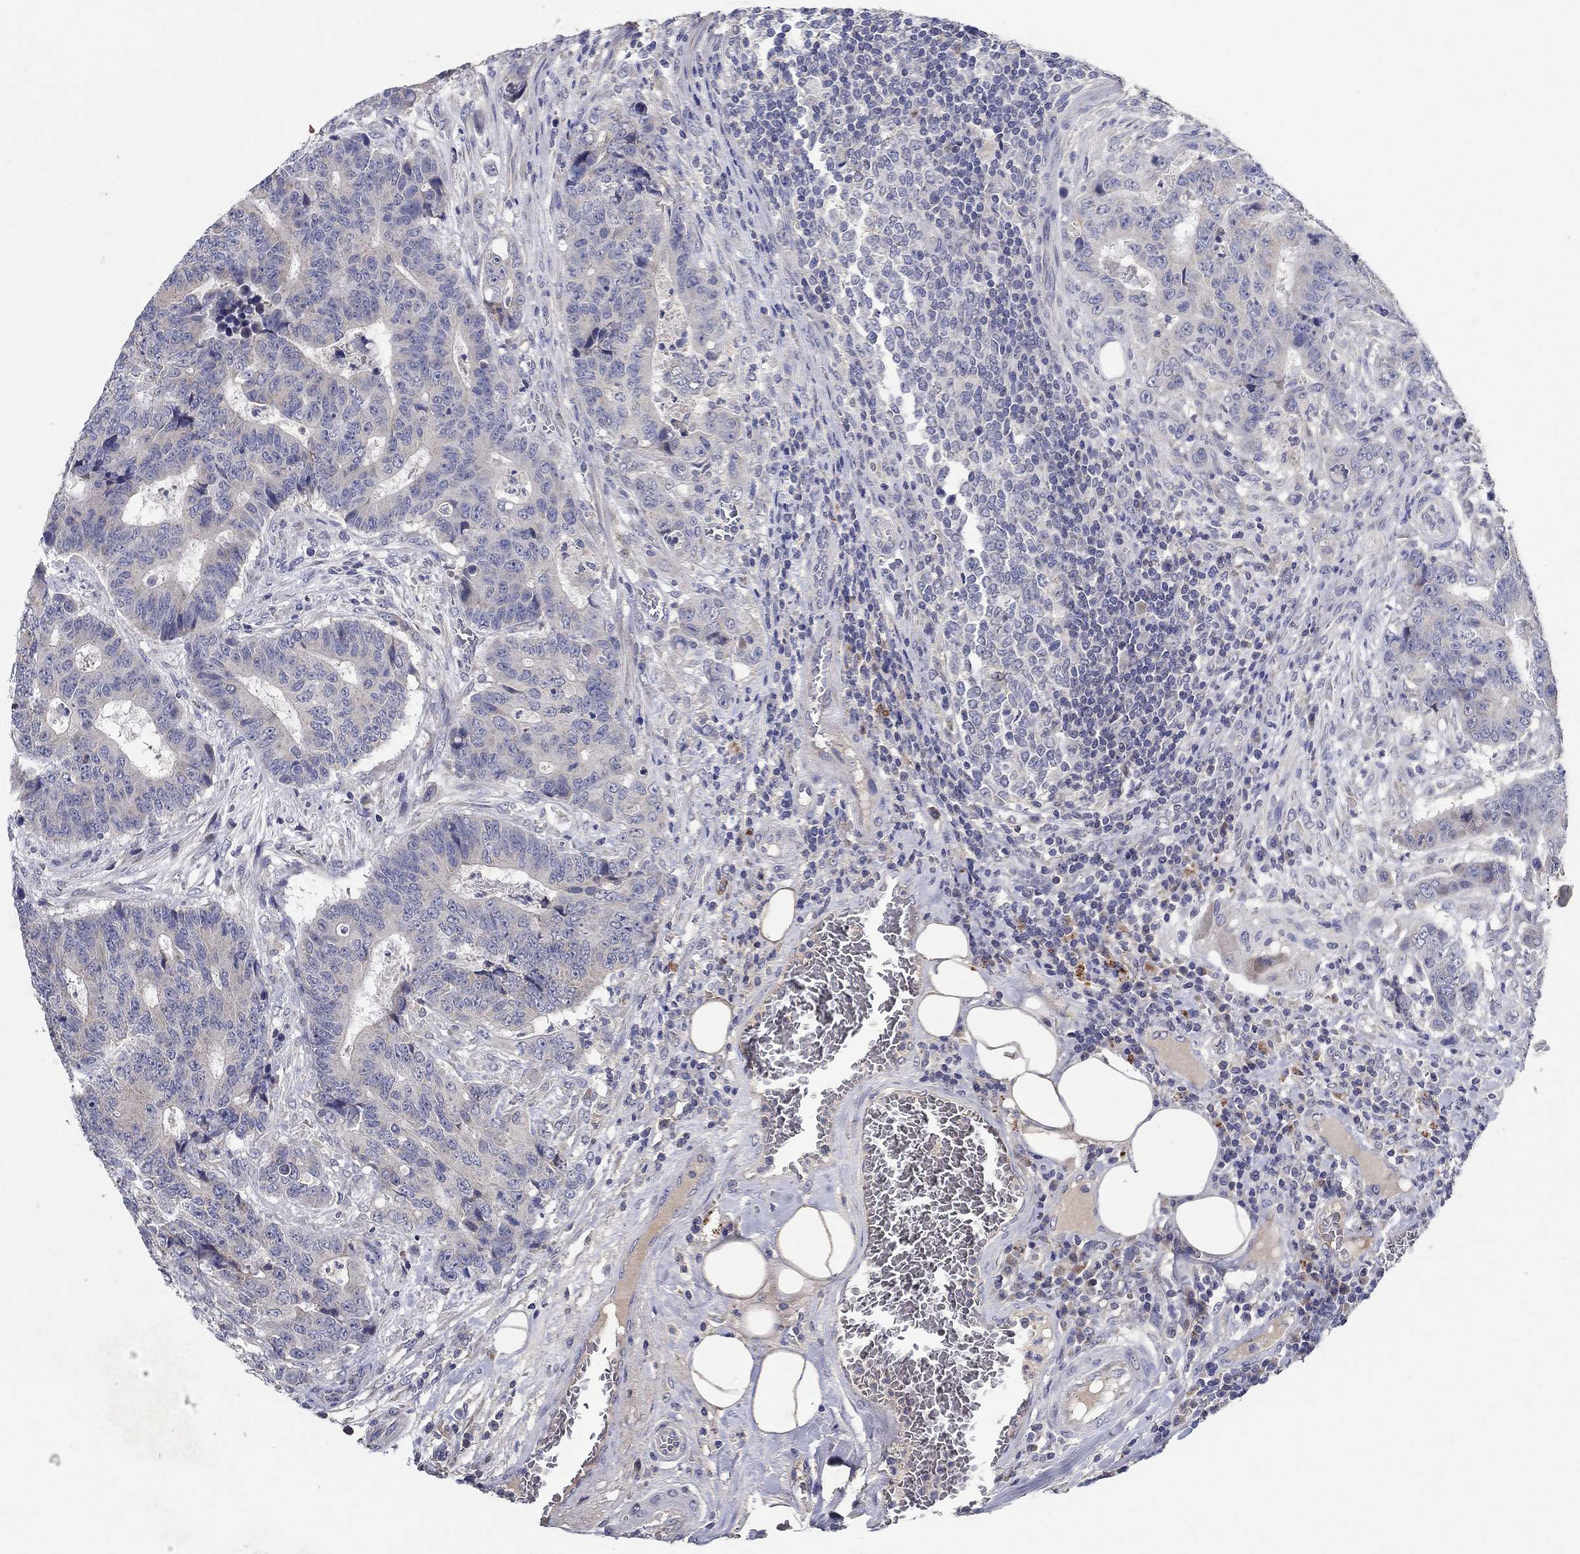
{"staining": {"intensity": "negative", "quantity": "none", "location": "none"}, "tissue": "colorectal cancer", "cell_type": "Tumor cells", "image_type": "cancer", "snomed": [{"axis": "morphology", "description": "Adenocarcinoma, NOS"}, {"axis": "topography", "description": "Colon"}], "caption": "Immunohistochemistry (IHC) of human colorectal adenocarcinoma shows no staining in tumor cells.", "gene": "PROZ", "patient": {"sex": "female", "age": 48}}